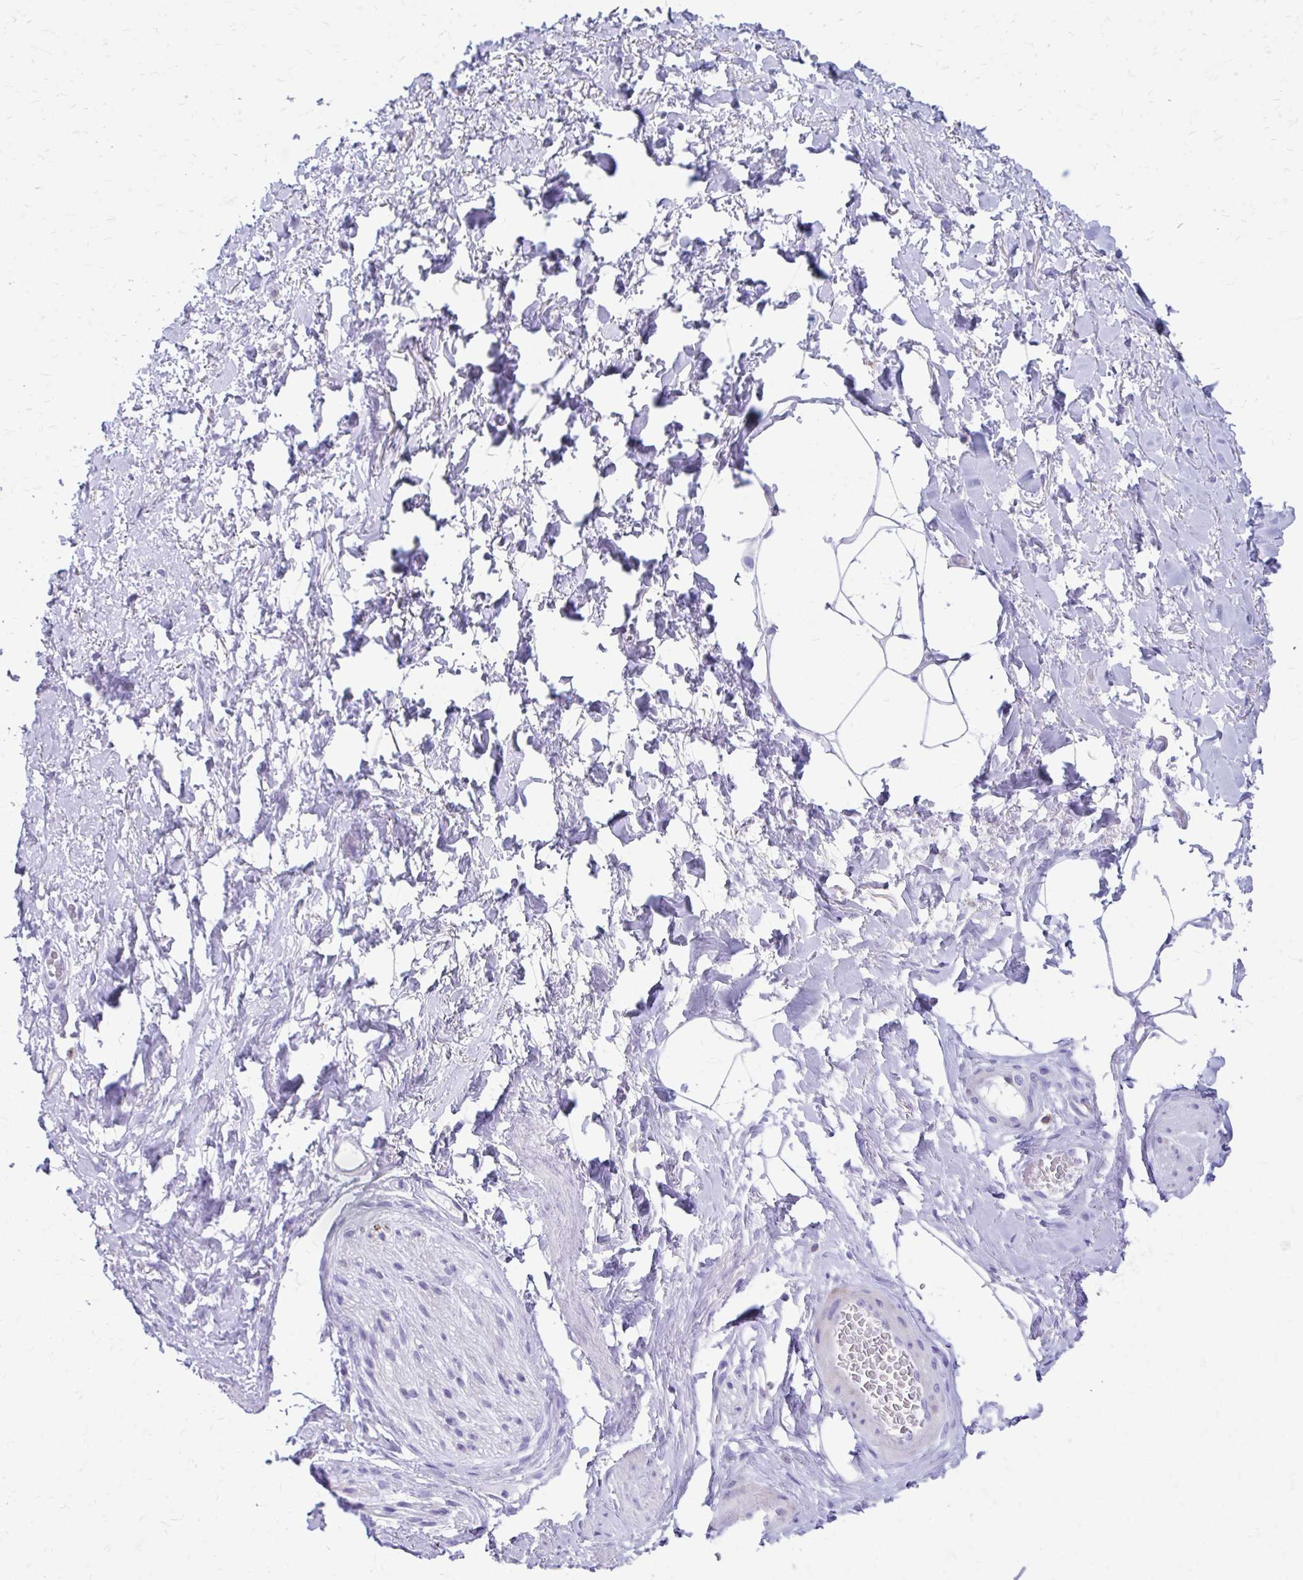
{"staining": {"intensity": "negative", "quantity": "none", "location": "none"}, "tissue": "adipose tissue", "cell_type": "Adipocytes", "image_type": "normal", "snomed": [{"axis": "morphology", "description": "Normal tissue, NOS"}, {"axis": "topography", "description": "Vagina"}, {"axis": "topography", "description": "Peripheral nerve tissue"}], "caption": "DAB (3,3'-diaminobenzidine) immunohistochemical staining of normal human adipose tissue exhibits no significant expression in adipocytes.", "gene": "ZNF699", "patient": {"sex": "female", "age": 71}}